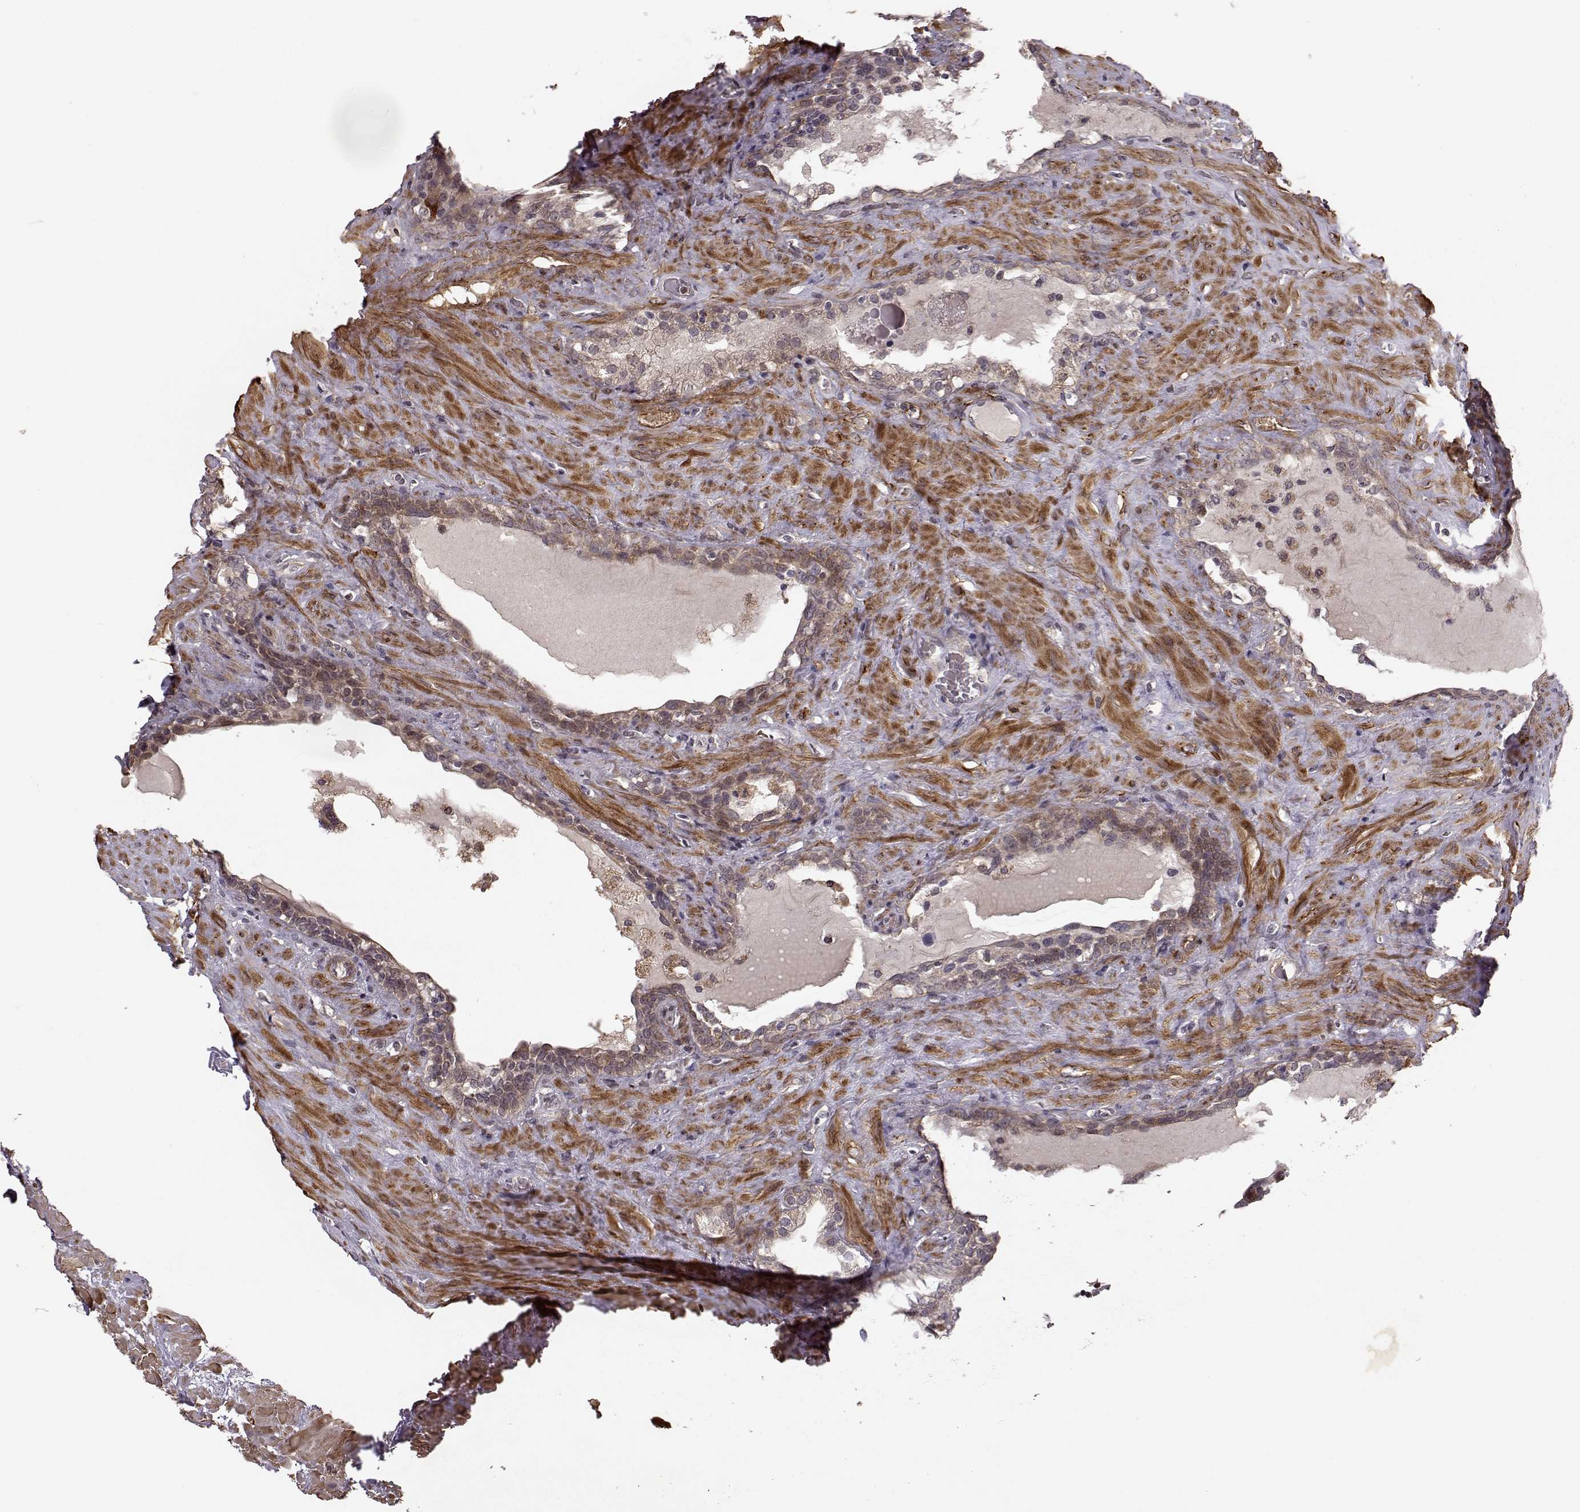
{"staining": {"intensity": "weak", "quantity": "<25%", "location": "cytoplasmic/membranous"}, "tissue": "prostate", "cell_type": "Glandular cells", "image_type": "normal", "snomed": [{"axis": "morphology", "description": "Normal tissue, NOS"}, {"axis": "topography", "description": "Prostate"}], "caption": "High power microscopy micrograph of an IHC image of benign prostate, revealing no significant expression in glandular cells. (IHC, brightfield microscopy, high magnification).", "gene": "BACH2", "patient": {"sex": "male", "age": 48}}